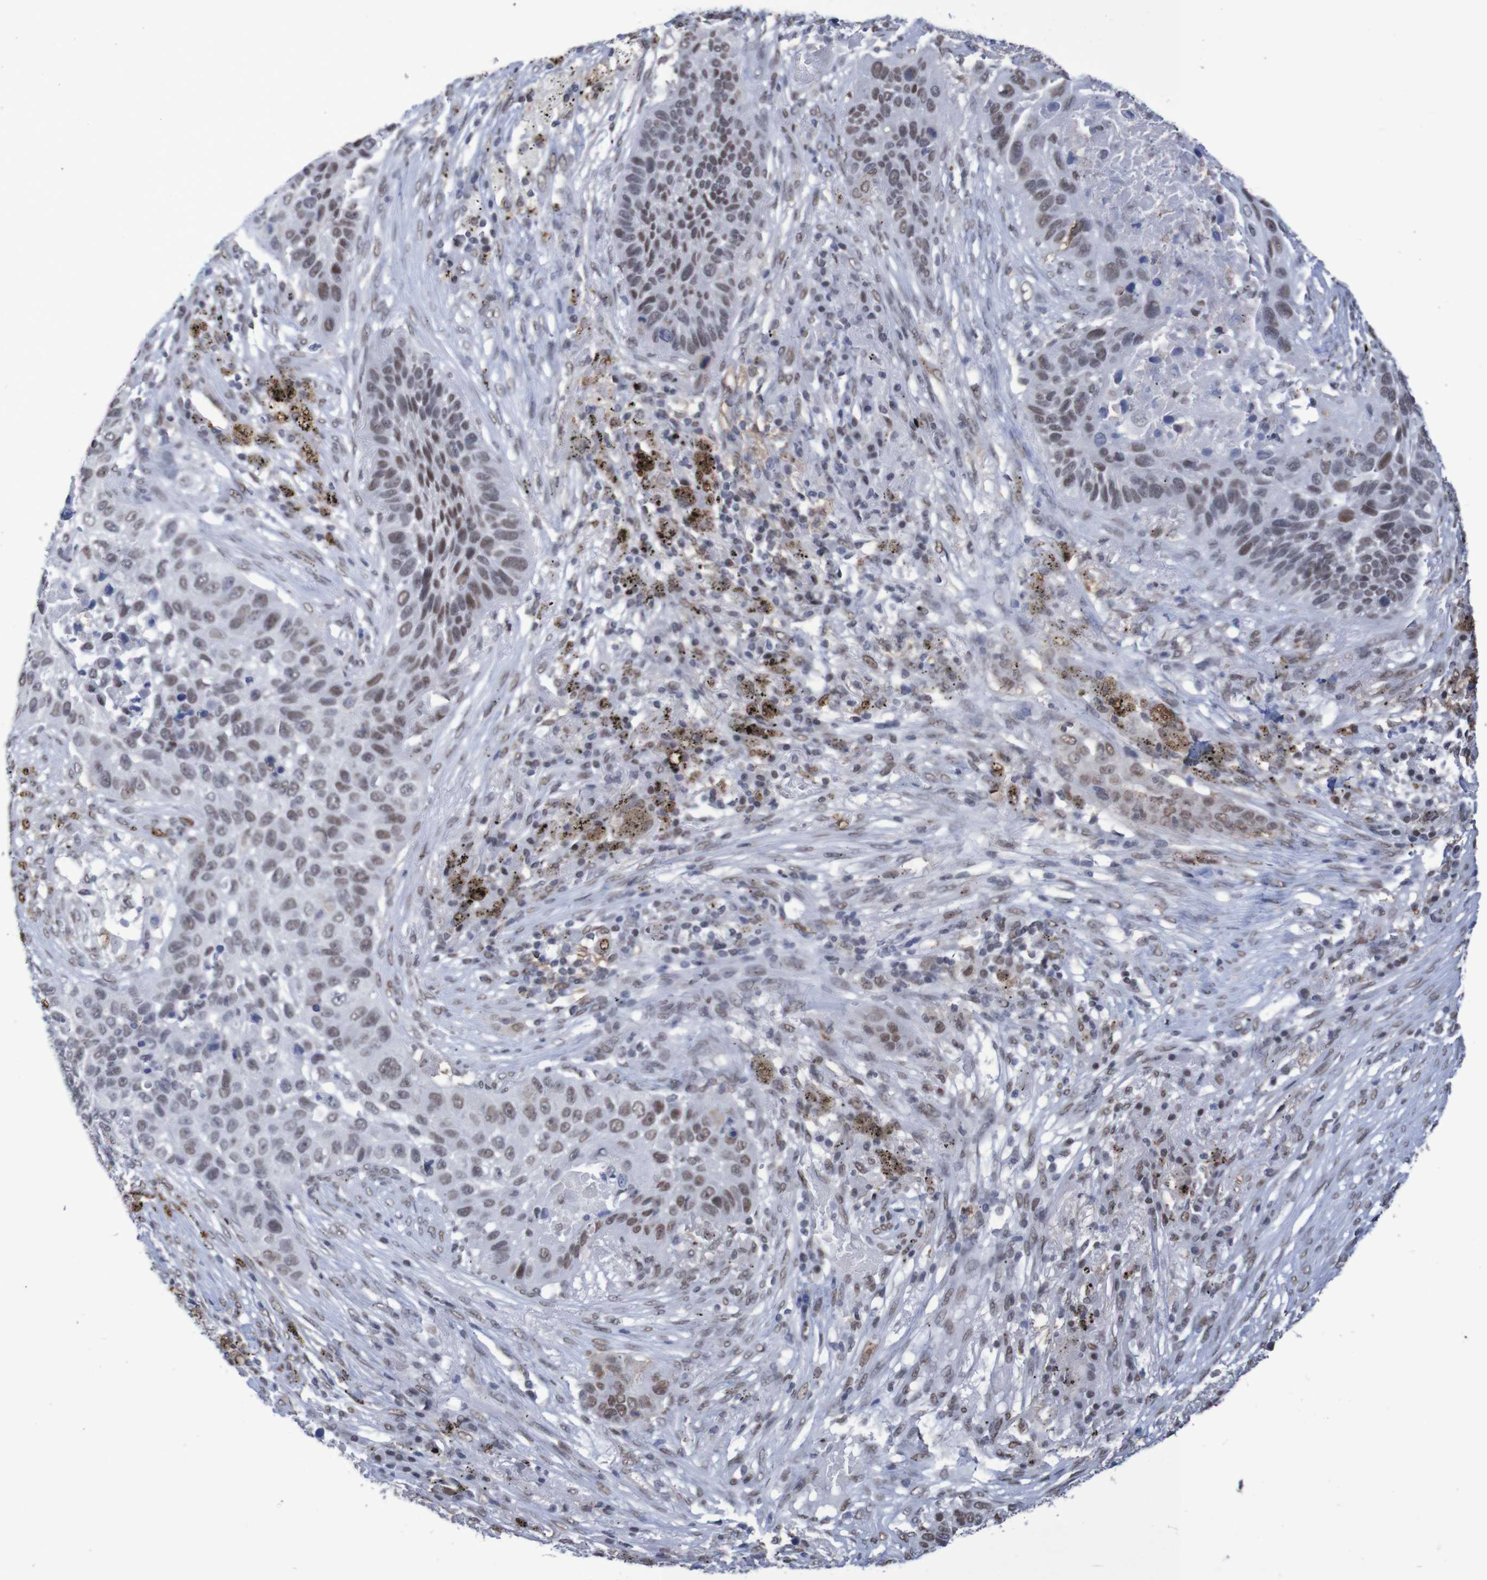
{"staining": {"intensity": "weak", "quantity": "25%-75%", "location": "nuclear"}, "tissue": "lung cancer", "cell_type": "Tumor cells", "image_type": "cancer", "snomed": [{"axis": "morphology", "description": "Squamous cell carcinoma, NOS"}, {"axis": "topography", "description": "Lung"}], "caption": "Immunohistochemical staining of lung cancer (squamous cell carcinoma) reveals low levels of weak nuclear protein staining in approximately 25%-75% of tumor cells. (DAB IHC, brown staining for protein, blue staining for nuclei).", "gene": "MRTFB", "patient": {"sex": "male", "age": 57}}